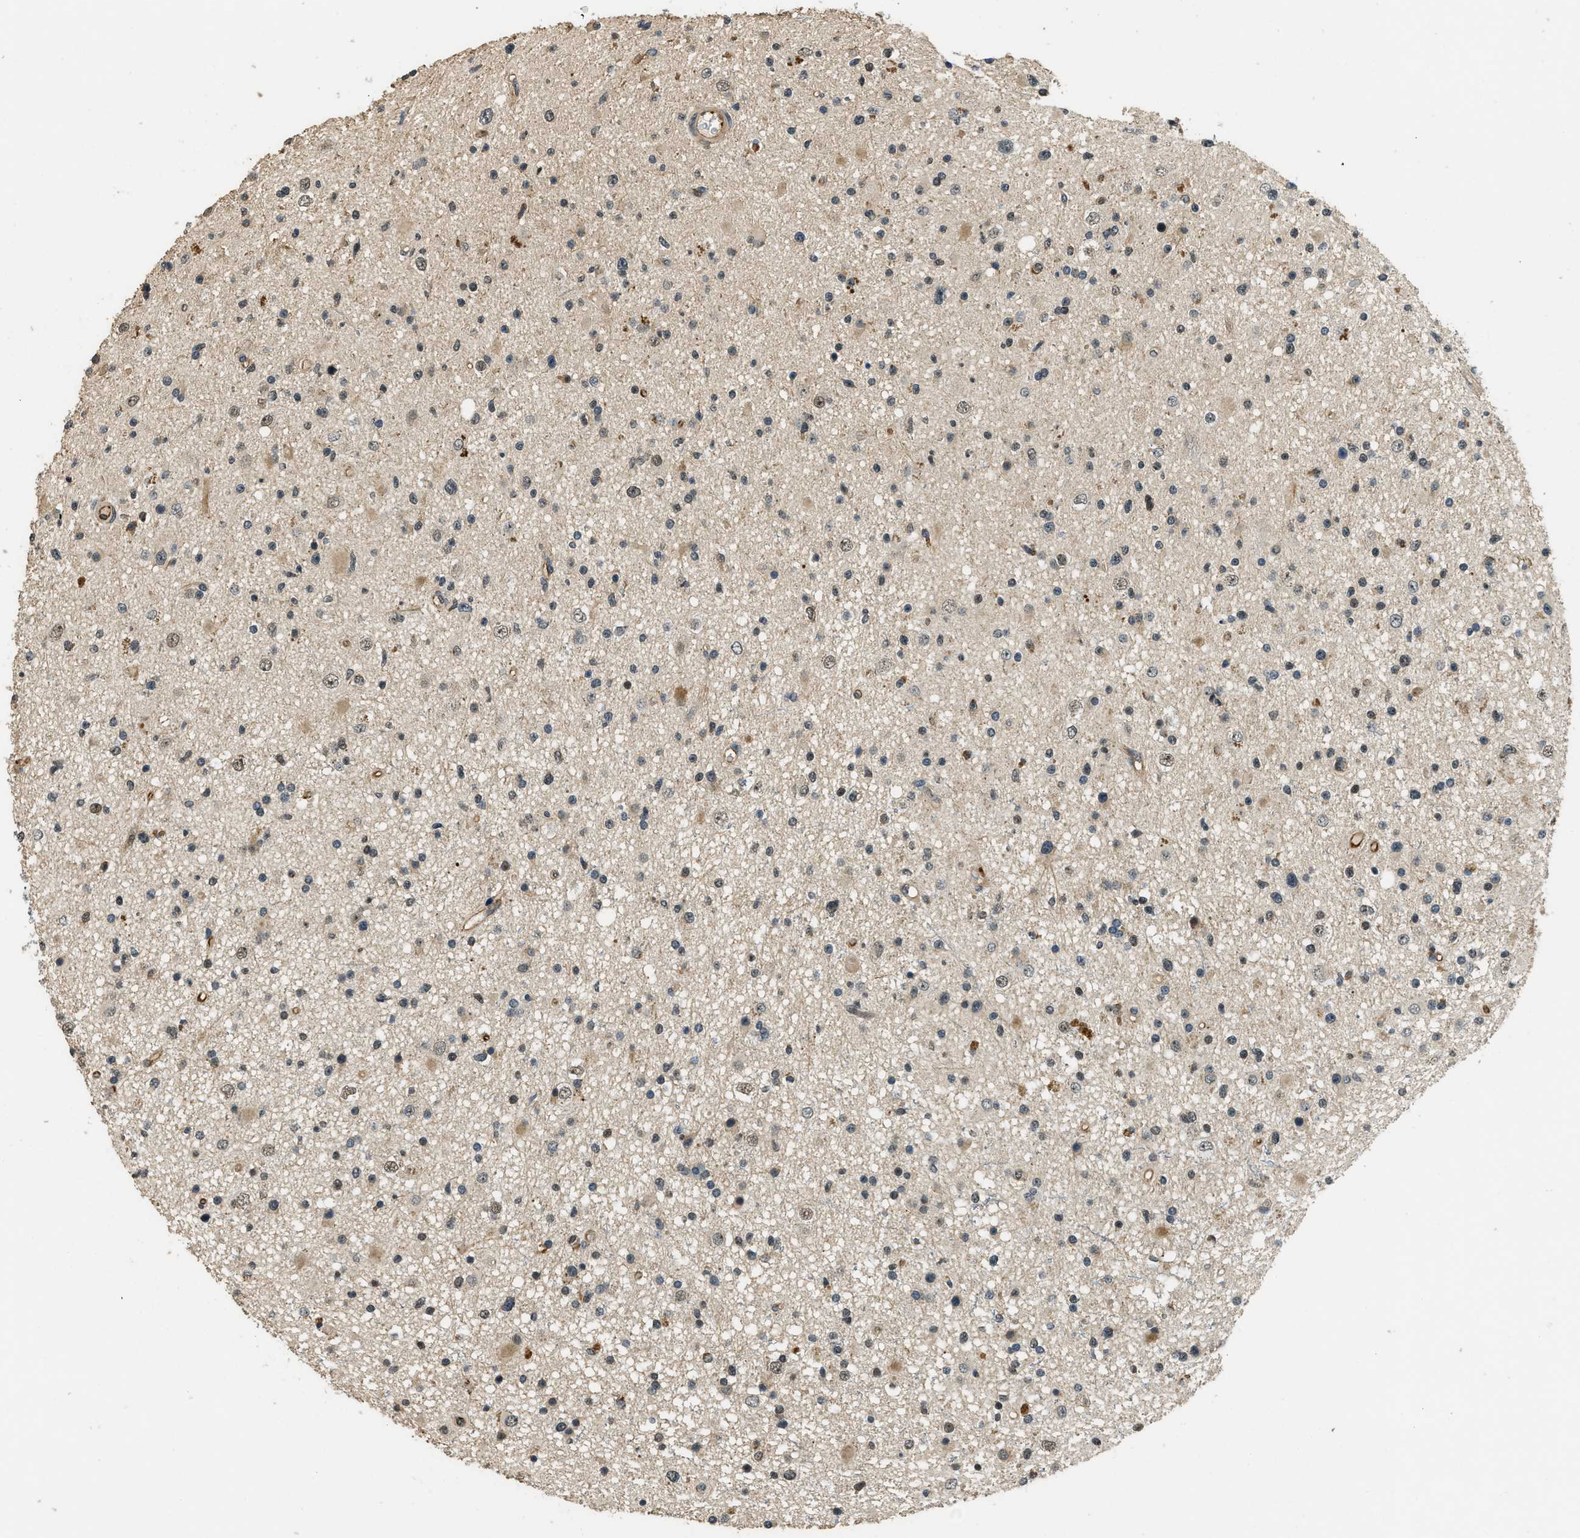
{"staining": {"intensity": "weak", "quantity": "<25%", "location": "nuclear"}, "tissue": "glioma", "cell_type": "Tumor cells", "image_type": "cancer", "snomed": [{"axis": "morphology", "description": "Glioma, malignant, High grade"}, {"axis": "topography", "description": "Brain"}], "caption": "Immunohistochemical staining of human high-grade glioma (malignant) exhibits no significant positivity in tumor cells. Brightfield microscopy of immunohistochemistry stained with DAB (brown) and hematoxylin (blue), captured at high magnification.", "gene": "MED21", "patient": {"sex": "male", "age": 33}}